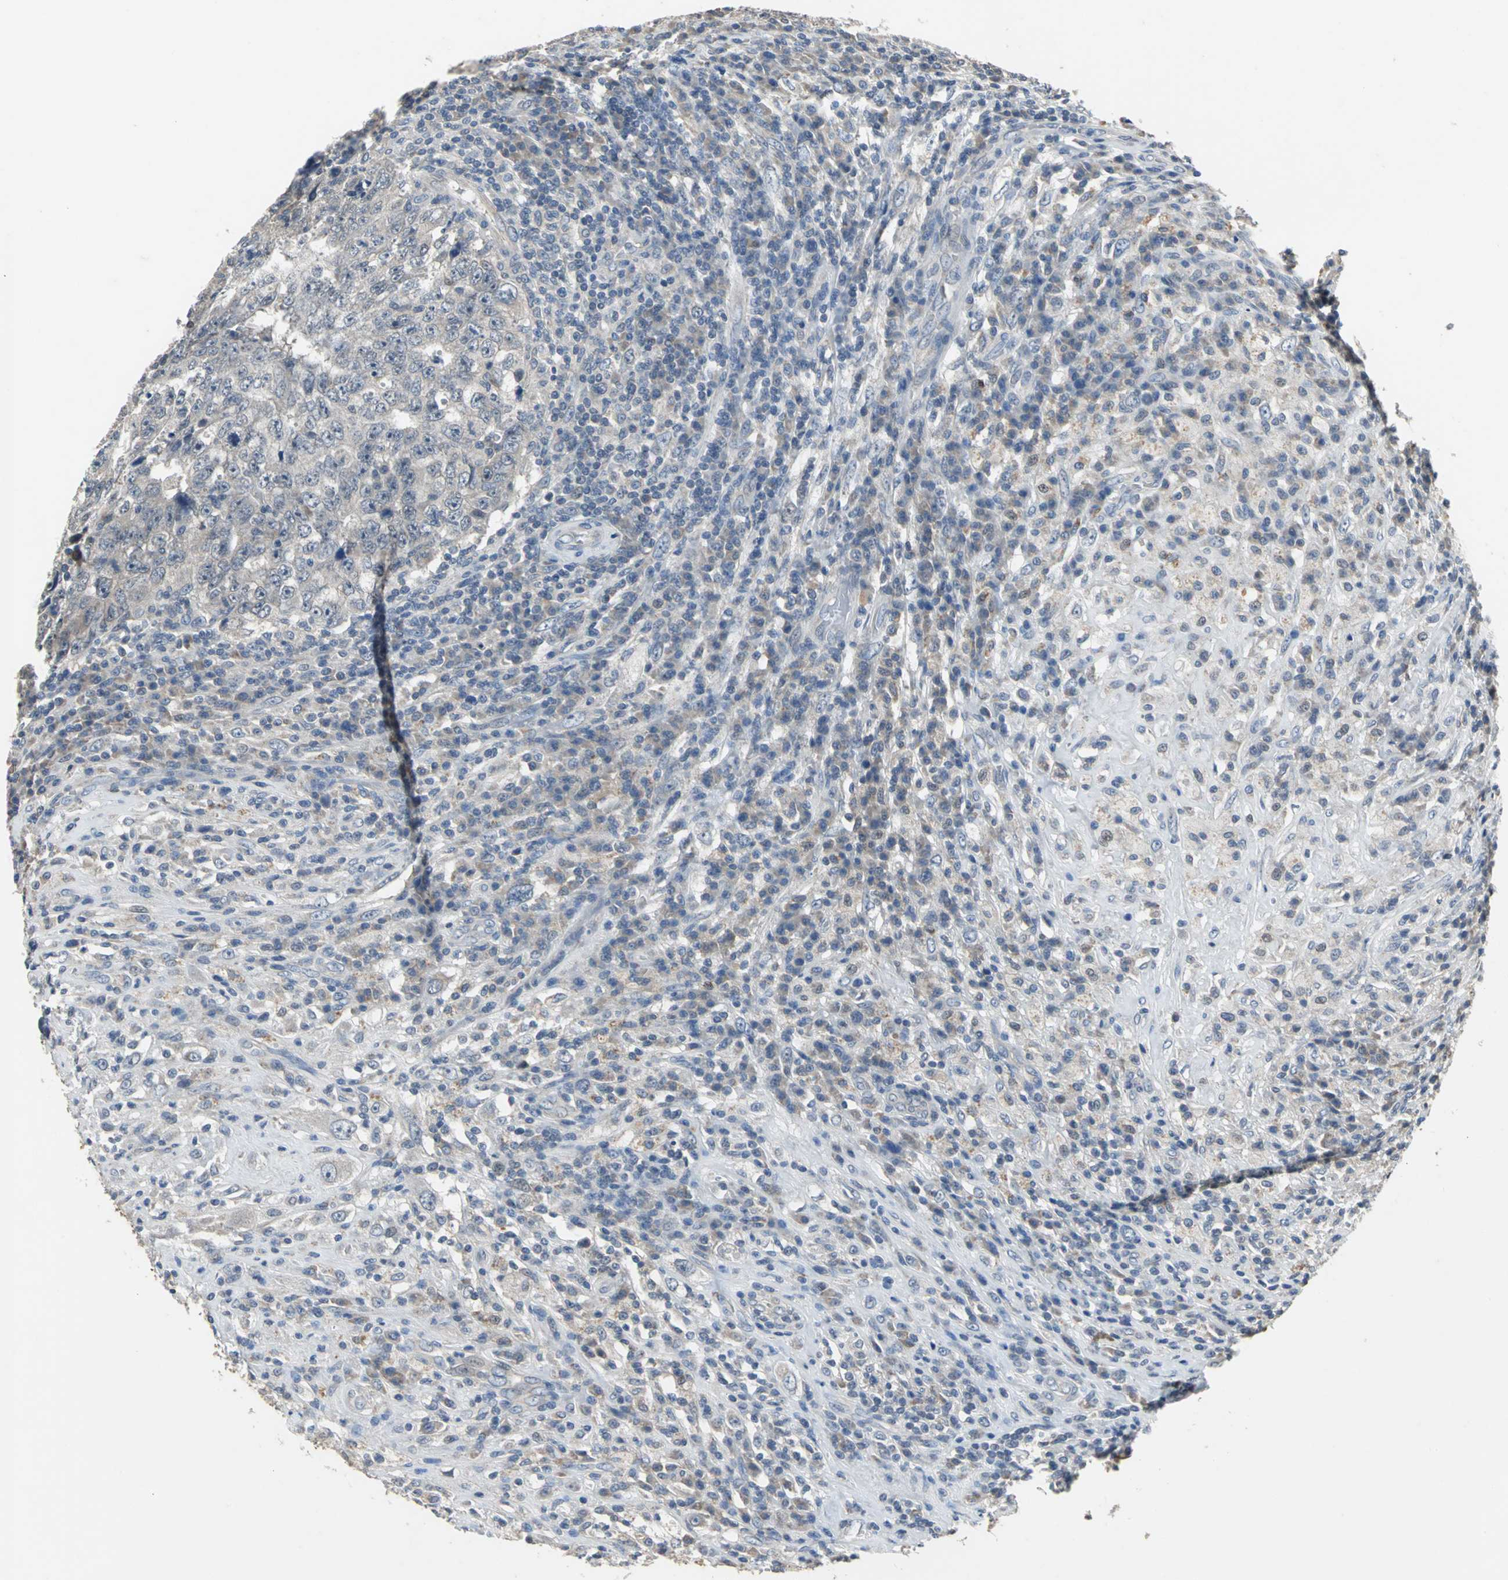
{"staining": {"intensity": "weak", "quantity": "25%-75%", "location": "cytoplasmic/membranous"}, "tissue": "testis cancer", "cell_type": "Tumor cells", "image_type": "cancer", "snomed": [{"axis": "morphology", "description": "Necrosis, NOS"}, {"axis": "morphology", "description": "Carcinoma, Embryonal, NOS"}, {"axis": "topography", "description": "Testis"}], "caption": "Testis cancer tissue reveals weak cytoplasmic/membranous staining in approximately 25%-75% of tumor cells, visualized by immunohistochemistry.", "gene": "JADE3", "patient": {"sex": "male", "age": 19}}